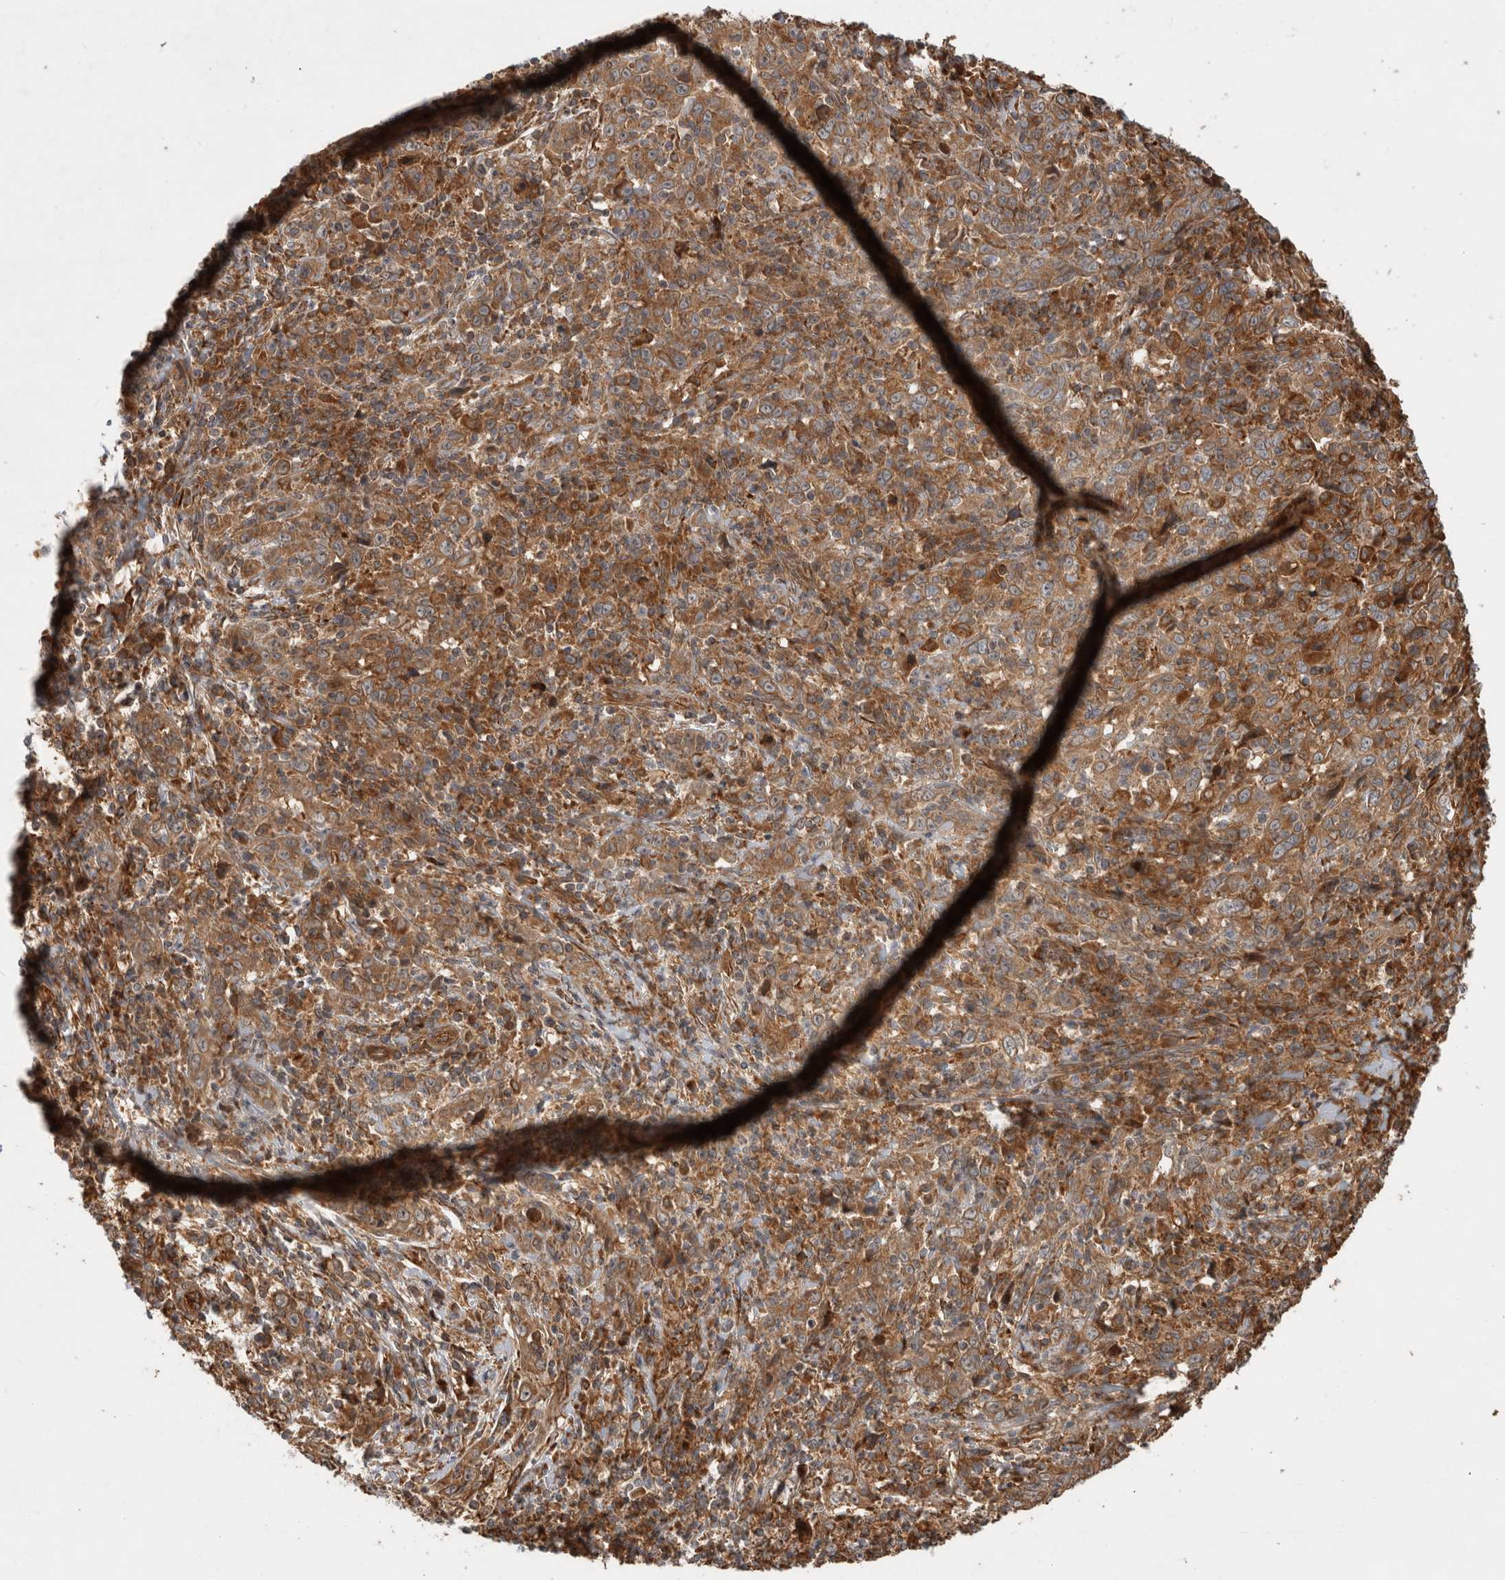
{"staining": {"intensity": "moderate", "quantity": ">75%", "location": "cytoplasmic/membranous"}, "tissue": "cervical cancer", "cell_type": "Tumor cells", "image_type": "cancer", "snomed": [{"axis": "morphology", "description": "Squamous cell carcinoma, NOS"}, {"axis": "topography", "description": "Cervix"}], "caption": "Approximately >75% of tumor cells in human cervical squamous cell carcinoma demonstrate moderate cytoplasmic/membranous protein expression as visualized by brown immunohistochemical staining.", "gene": "TUBD1", "patient": {"sex": "female", "age": 46}}